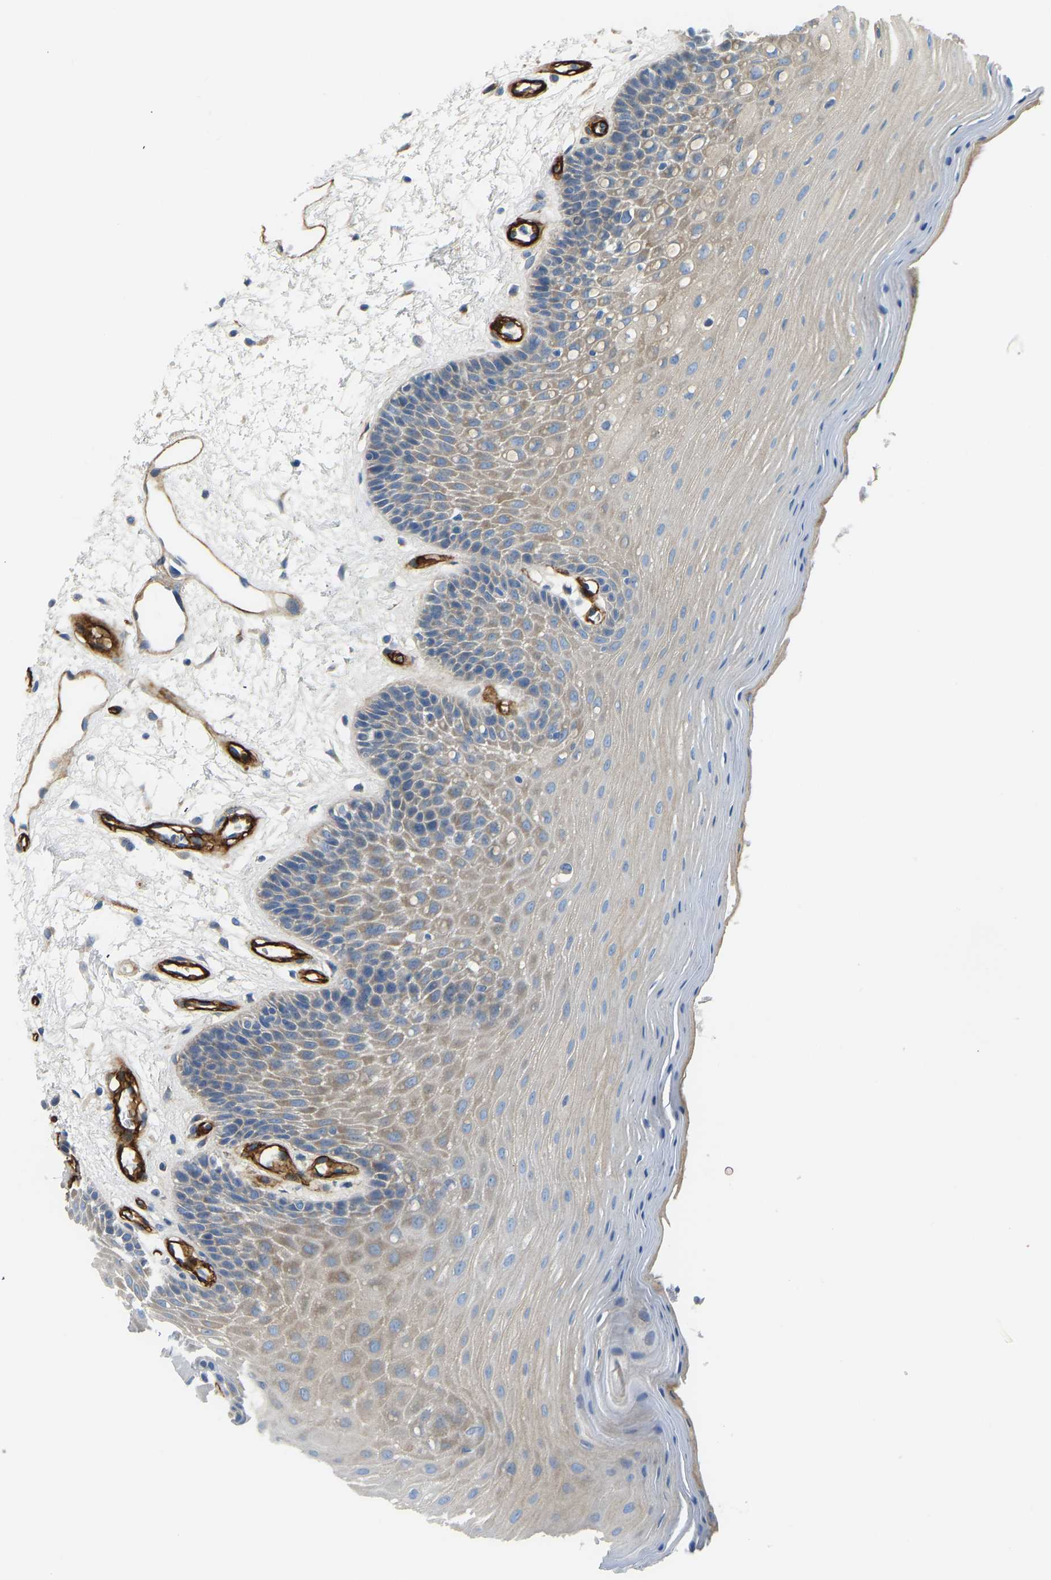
{"staining": {"intensity": "weak", "quantity": "25%-75%", "location": "cytoplasmic/membranous"}, "tissue": "oral mucosa", "cell_type": "Squamous epithelial cells", "image_type": "normal", "snomed": [{"axis": "morphology", "description": "Normal tissue, NOS"}, {"axis": "morphology", "description": "Squamous cell carcinoma, NOS"}, {"axis": "topography", "description": "Oral tissue"}, {"axis": "topography", "description": "Head-Neck"}], "caption": "Immunohistochemistry photomicrograph of benign oral mucosa: human oral mucosa stained using IHC shows low levels of weak protein expression localized specifically in the cytoplasmic/membranous of squamous epithelial cells, appearing as a cytoplasmic/membranous brown color.", "gene": "COL15A1", "patient": {"sex": "male", "age": 71}}